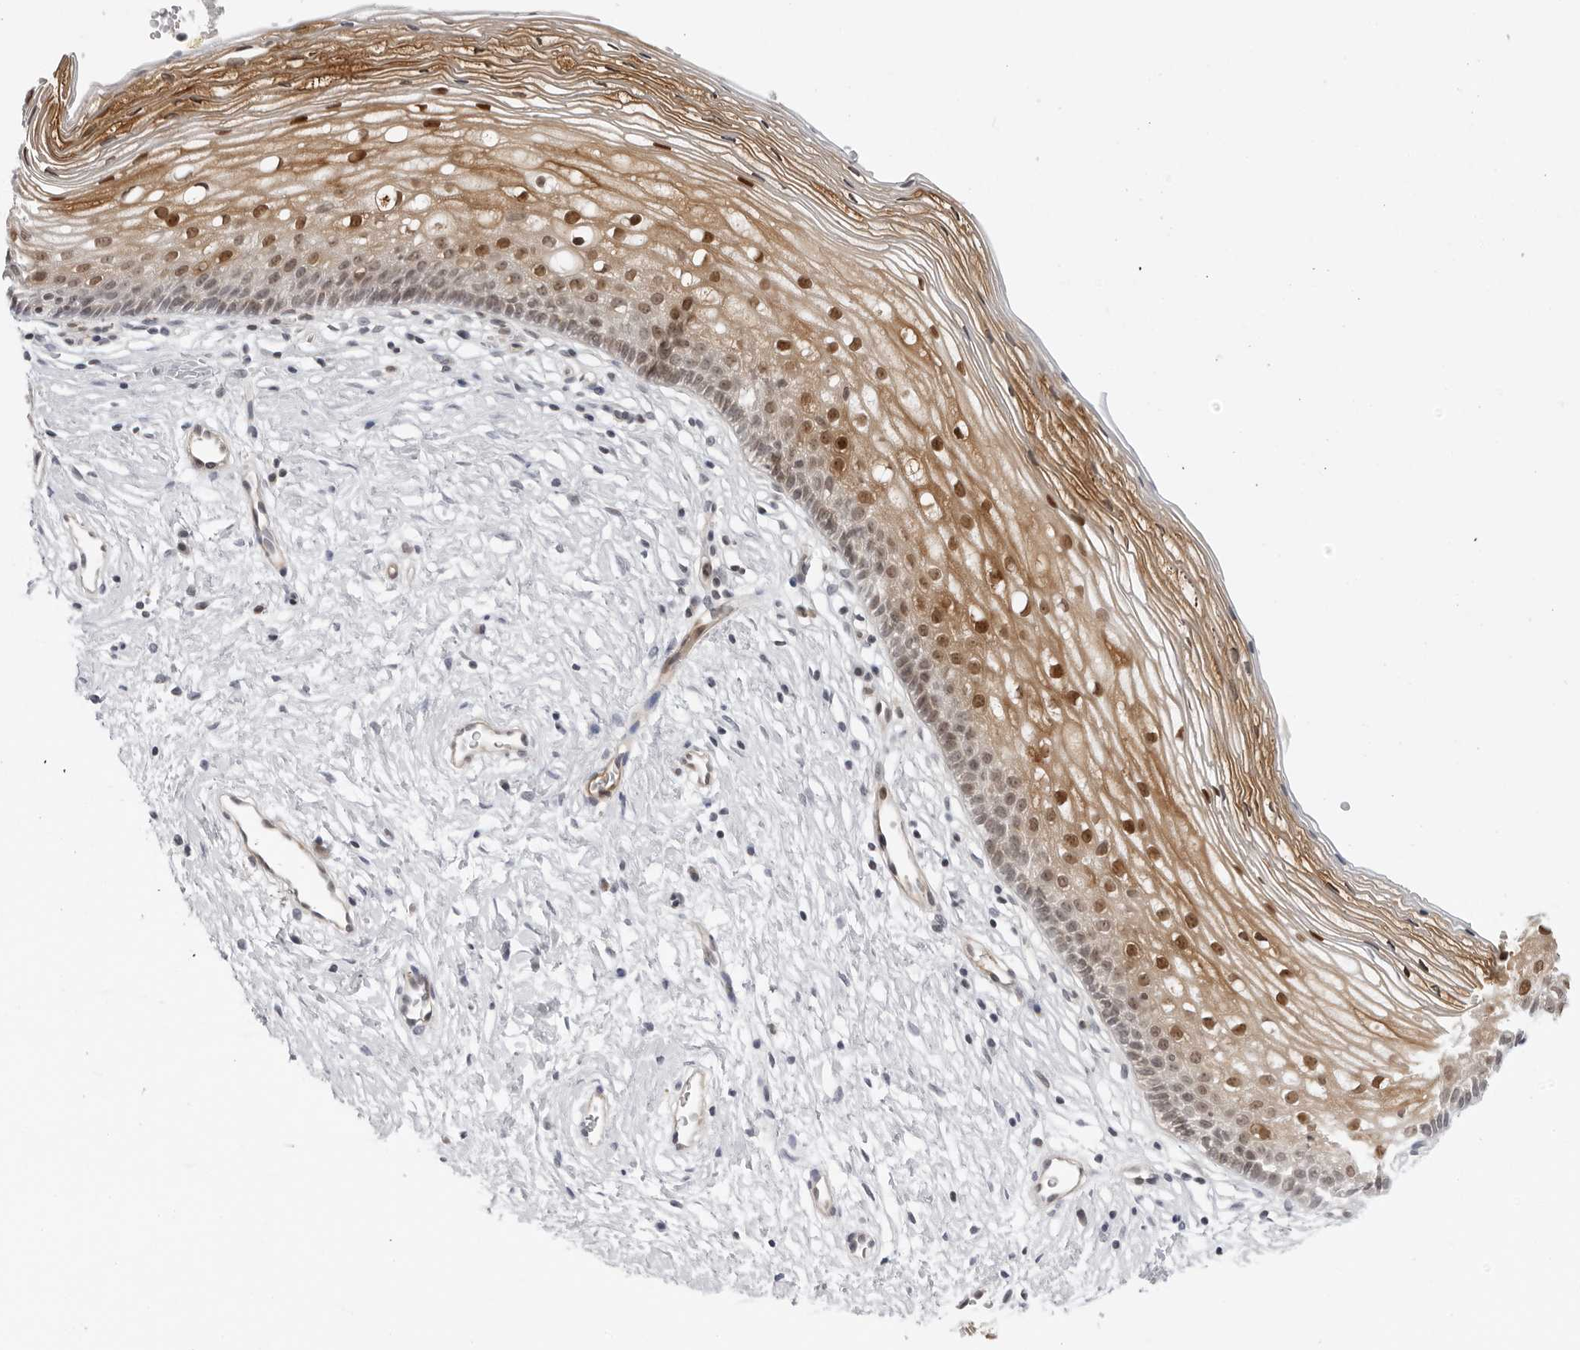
{"staining": {"intensity": "negative", "quantity": "none", "location": "none"}, "tissue": "cervix", "cell_type": "Glandular cells", "image_type": "normal", "snomed": [{"axis": "morphology", "description": "Normal tissue, NOS"}, {"axis": "topography", "description": "Cervix"}], "caption": "DAB (3,3'-diaminobenzidine) immunohistochemical staining of unremarkable human cervix displays no significant positivity in glandular cells. (DAB (3,3'-diaminobenzidine) immunohistochemistry (IHC) visualized using brightfield microscopy, high magnification).", "gene": "SUGCT", "patient": {"sex": "female", "age": 27}}